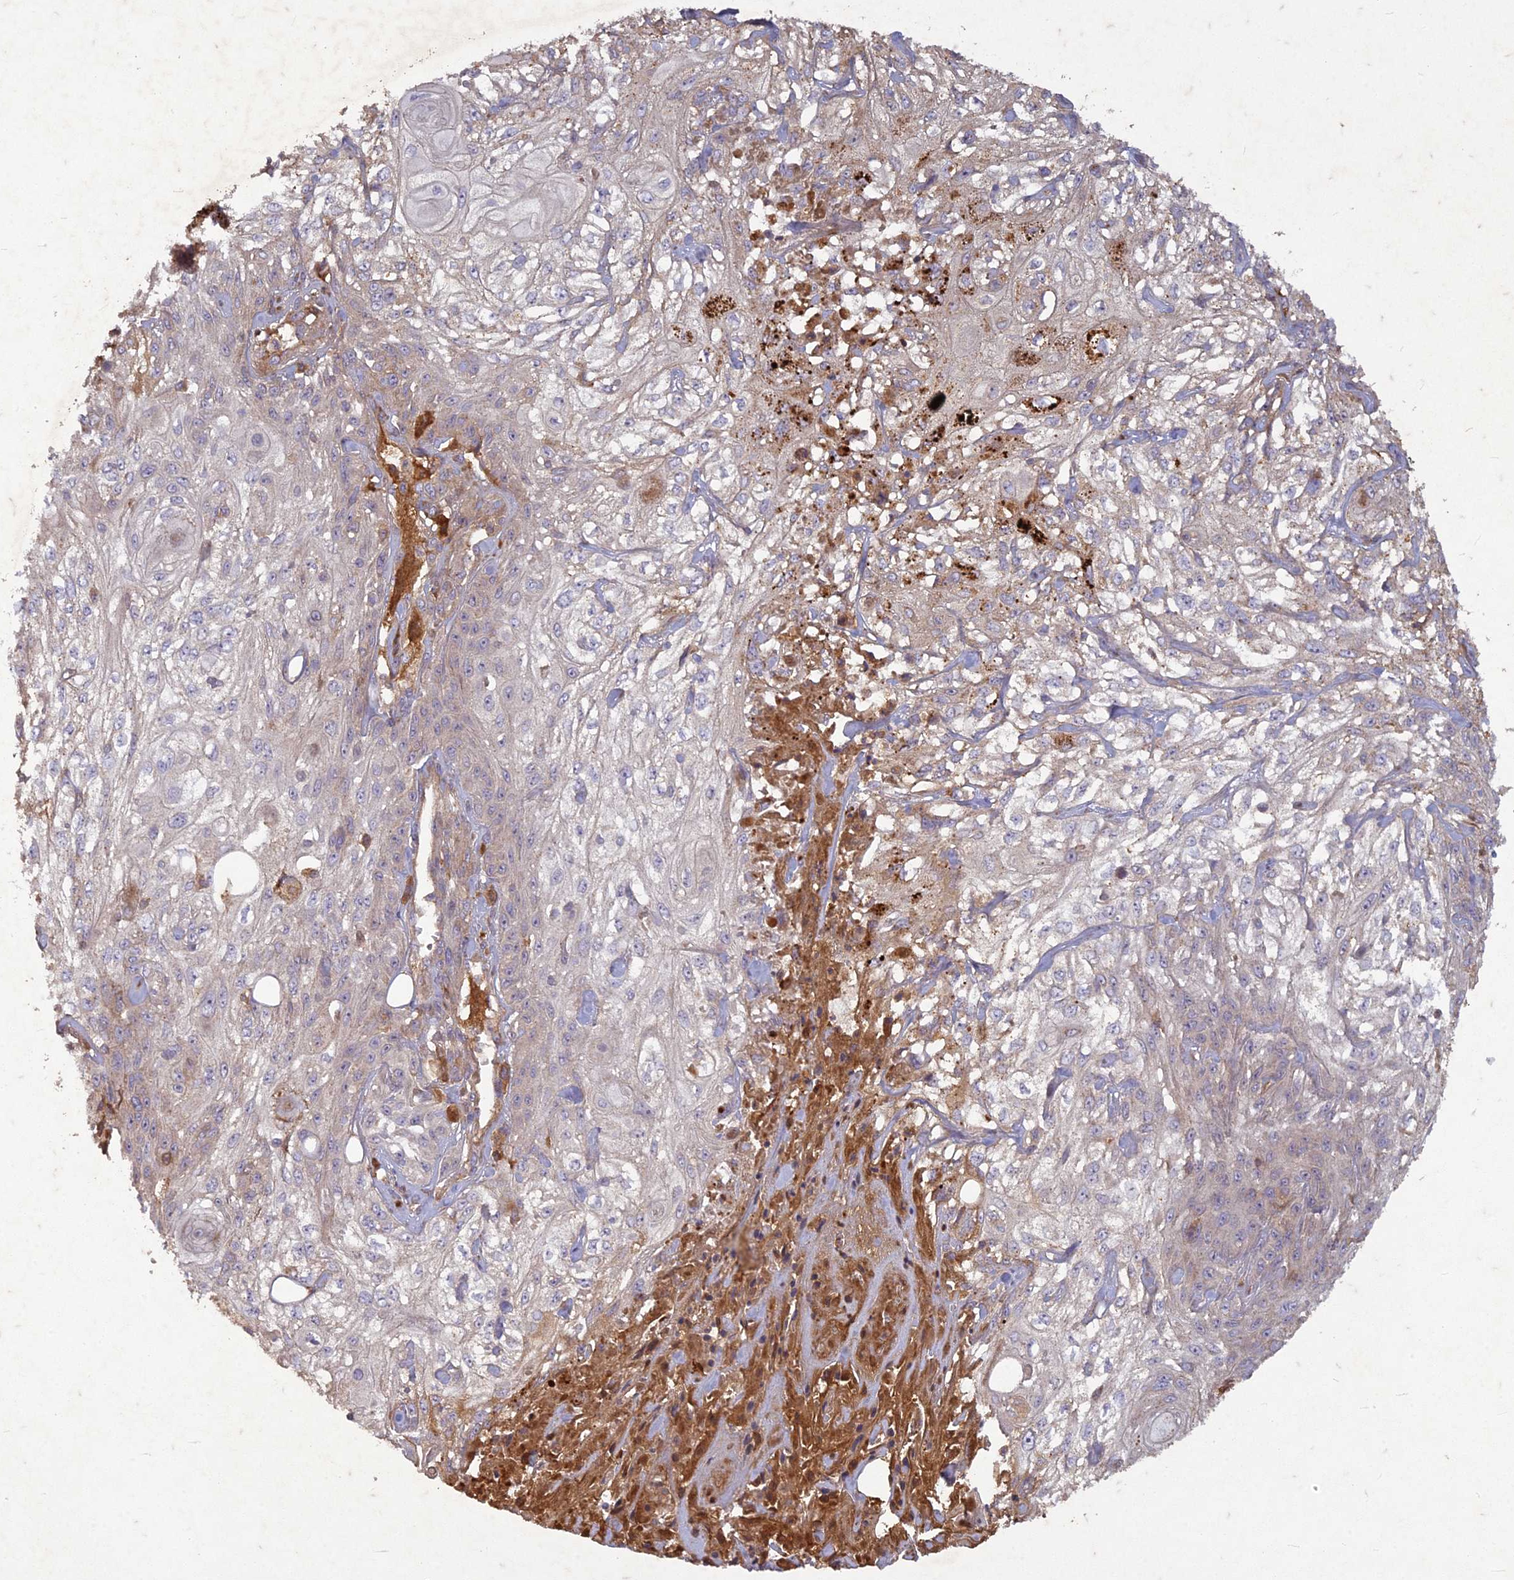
{"staining": {"intensity": "negative", "quantity": "none", "location": "none"}, "tissue": "skin cancer", "cell_type": "Tumor cells", "image_type": "cancer", "snomed": [{"axis": "morphology", "description": "Squamous cell carcinoma, NOS"}, {"axis": "morphology", "description": "Squamous cell carcinoma, metastatic, NOS"}, {"axis": "topography", "description": "Skin"}, {"axis": "topography", "description": "Lymph node"}], "caption": "Immunohistochemistry (IHC) photomicrograph of human skin cancer (squamous cell carcinoma) stained for a protein (brown), which reveals no staining in tumor cells. The staining was performed using DAB to visualize the protein expression in brown, while the nuclei were stained in blue with hematoxylin (Magnification: 20x).", "gene": "TCF25", "patient": {"sex": "male", "age": 75}}